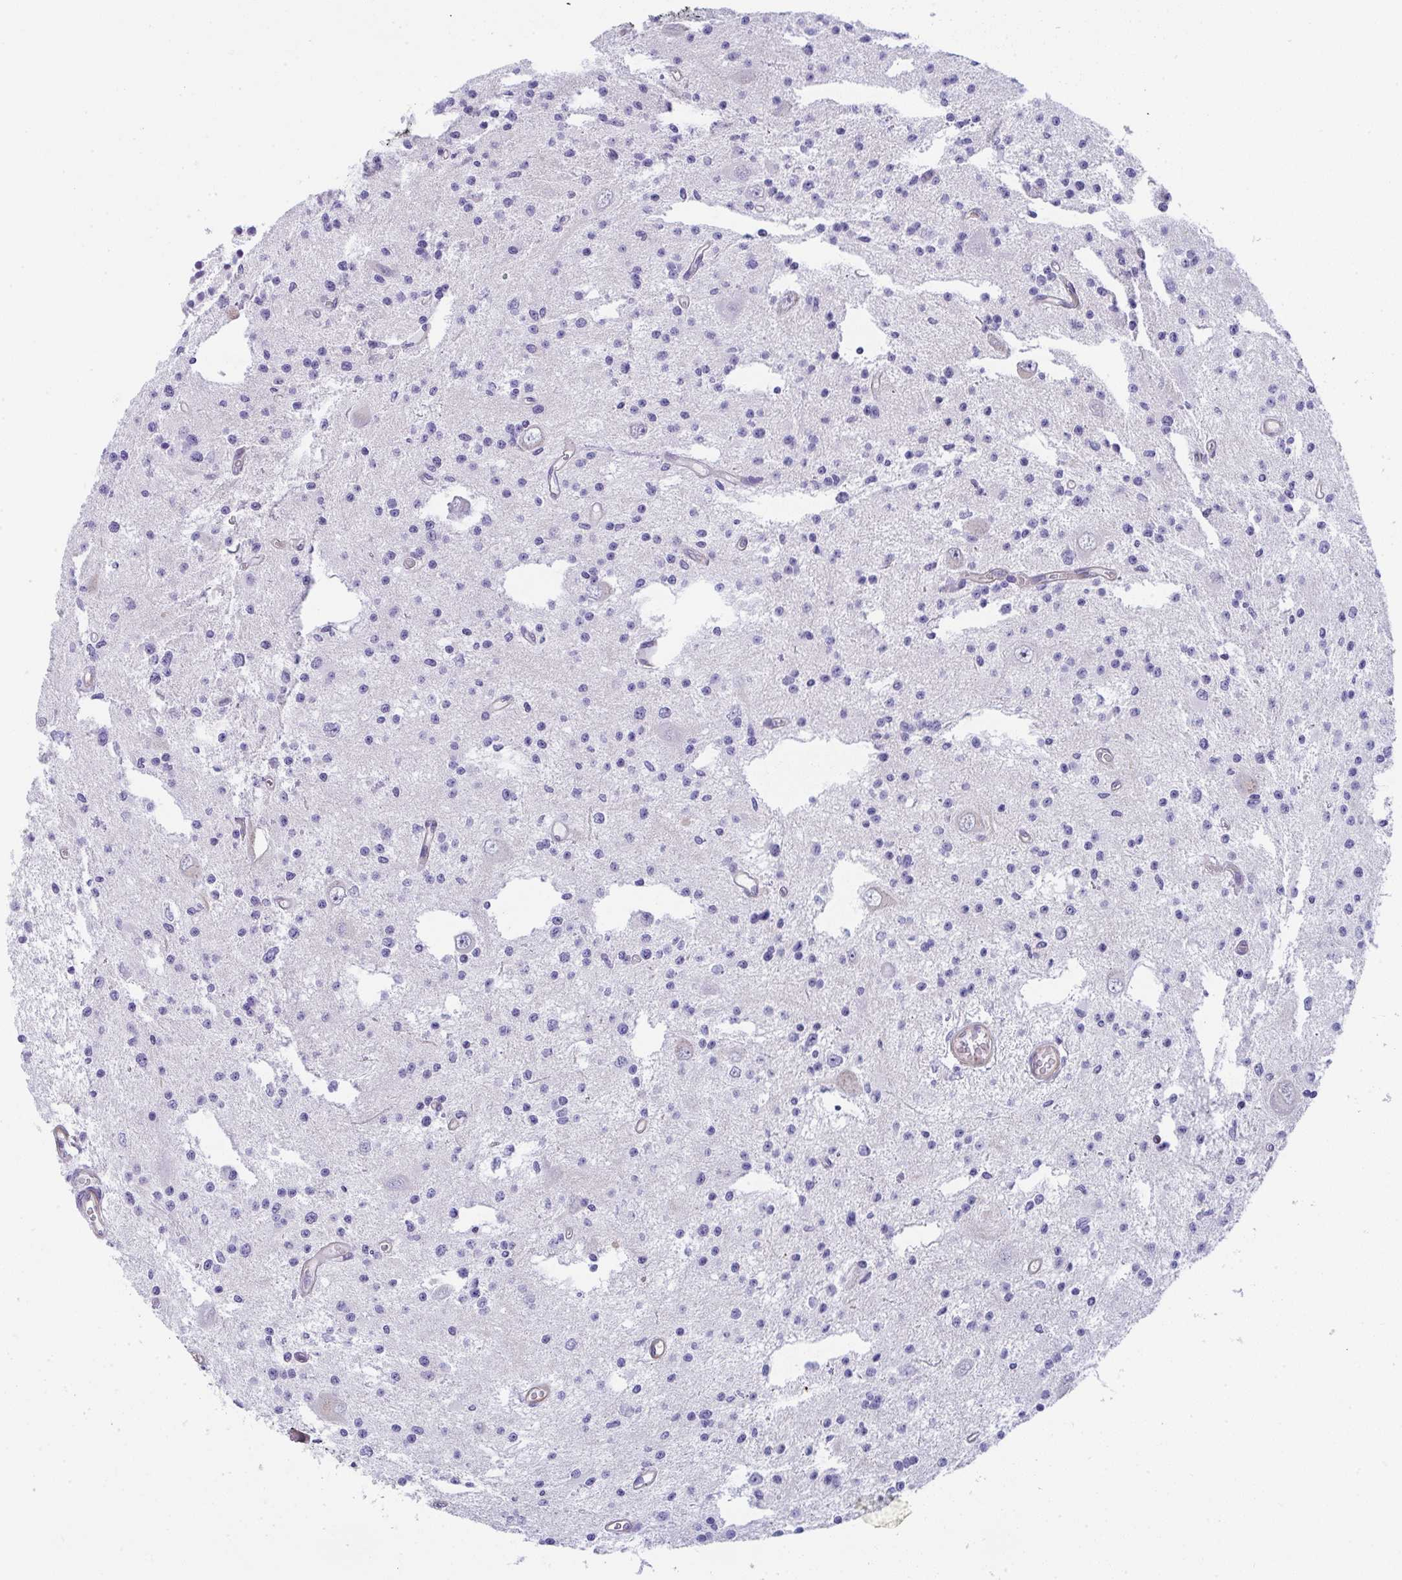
{"staining": {"intensity": "negative", "quantity": "none", "location": "none"}, "tissue": "glioma", "cell_type": "Tumor cells", "image_type": "cancer", "snomed": [{"axis": "morphology", "description": "Glioma, malignant, Low grade"}, {"axis": "topography", "description": "Brain"}], "caption": "Immunohistochemistry (IHC) photomicrograph of neoplastic tissue: human glioma stained with DAB displays no significant protein positivity in tumor cells.", "gene": "MYL12A", "patient": {"sex": "male", "age": 43}}